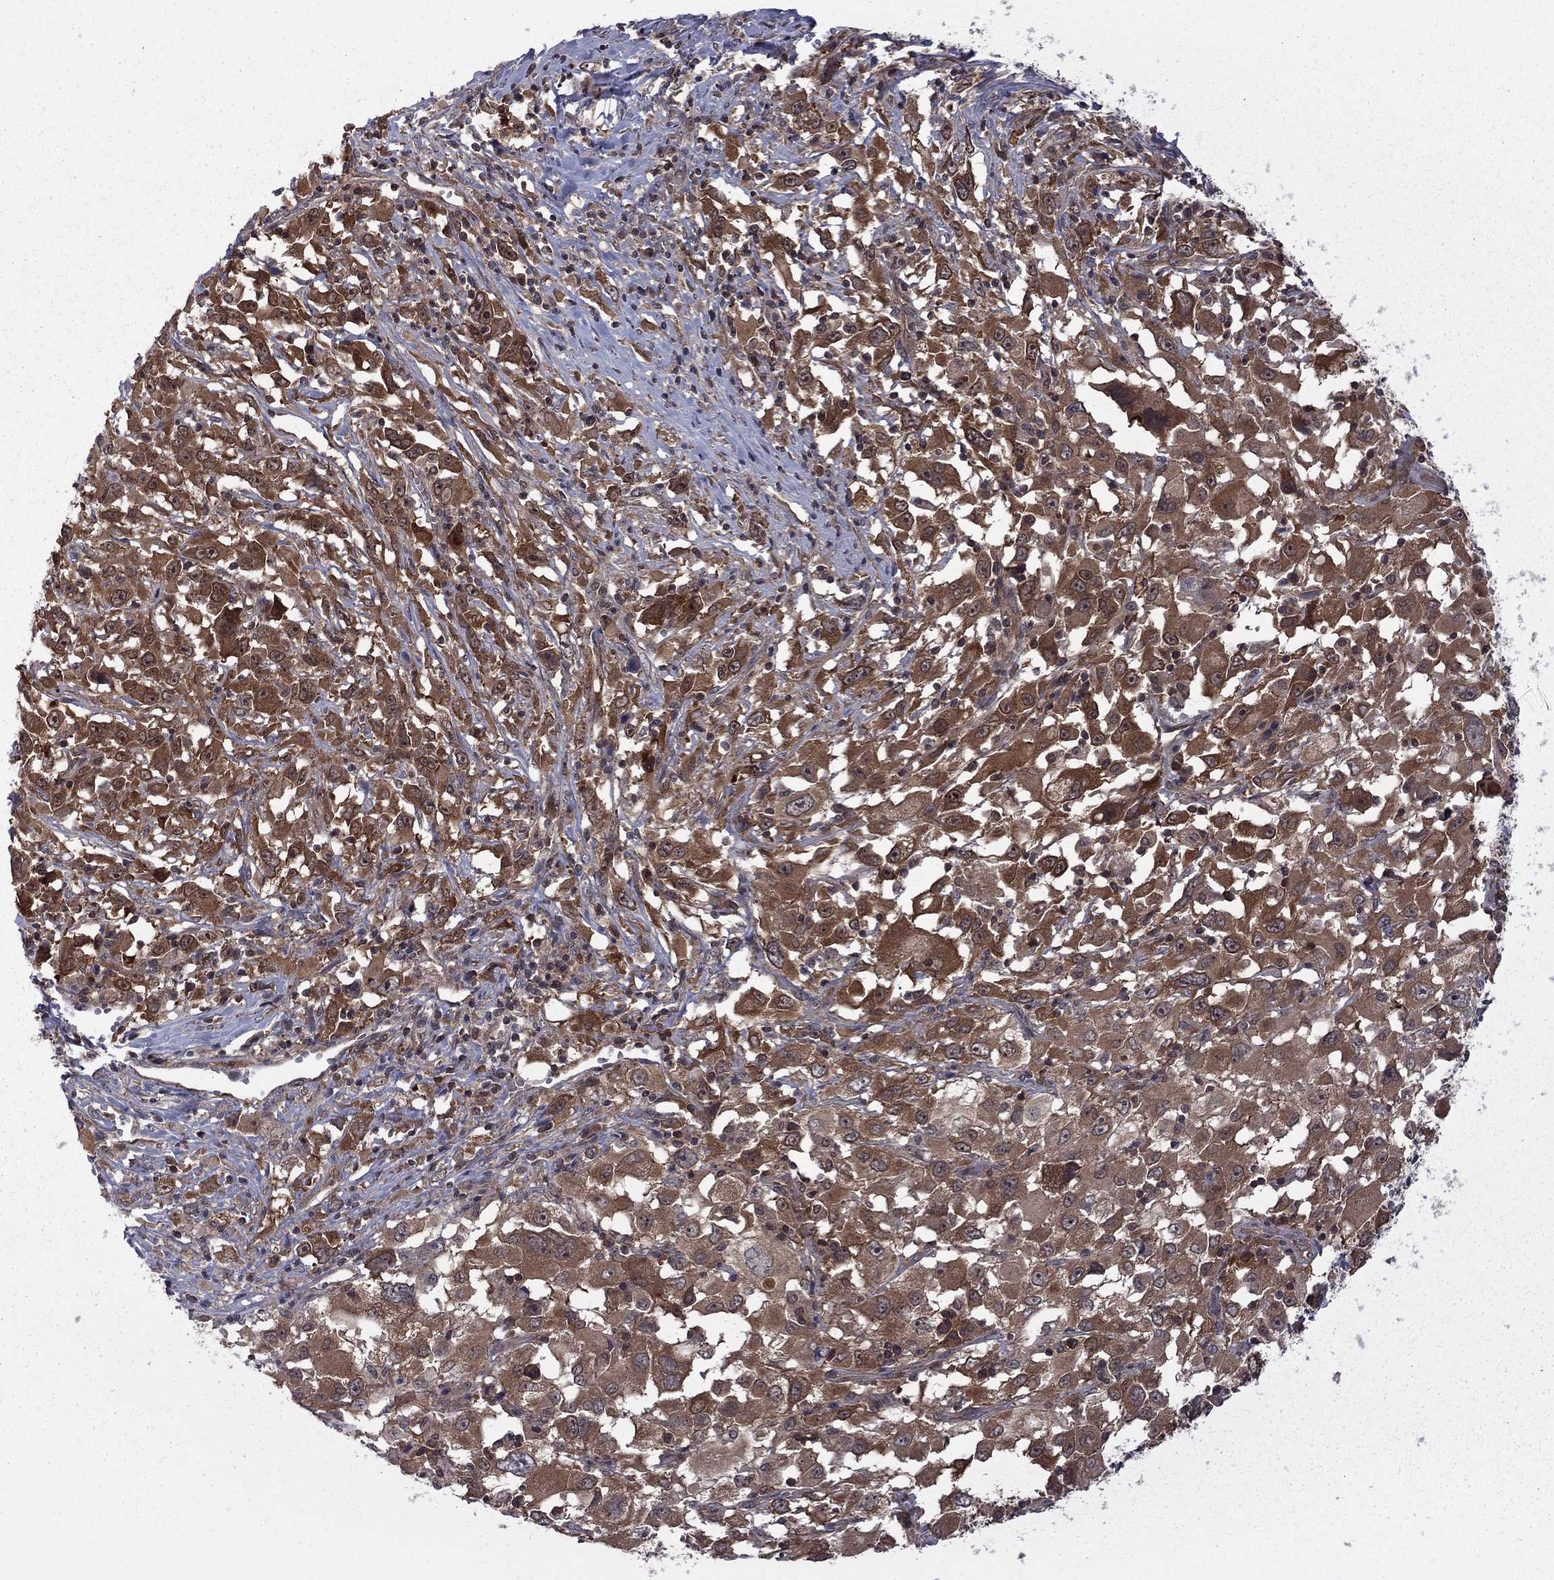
{"staining": {"intensity": "strong", "quantity": ">75%", "location": "cytoplasmic/membranous"}, "tissue": "melanoma", "cell_type": "Tumor cells", "image_type": "cancer", "snomed": [{"axis": "morphology", "description": "Malignant melanoma, Metastatic site"}, {"axis": "topography", "description": "Soft tissue"}], "caption": "Human melanoma stained with a brown dye demonstrates strong cytoplasmic/membranous positive positivity in approximately >75% of tumor cells.", "gene": "NAA50", "patient": {"sex": "male", "age": 50}}